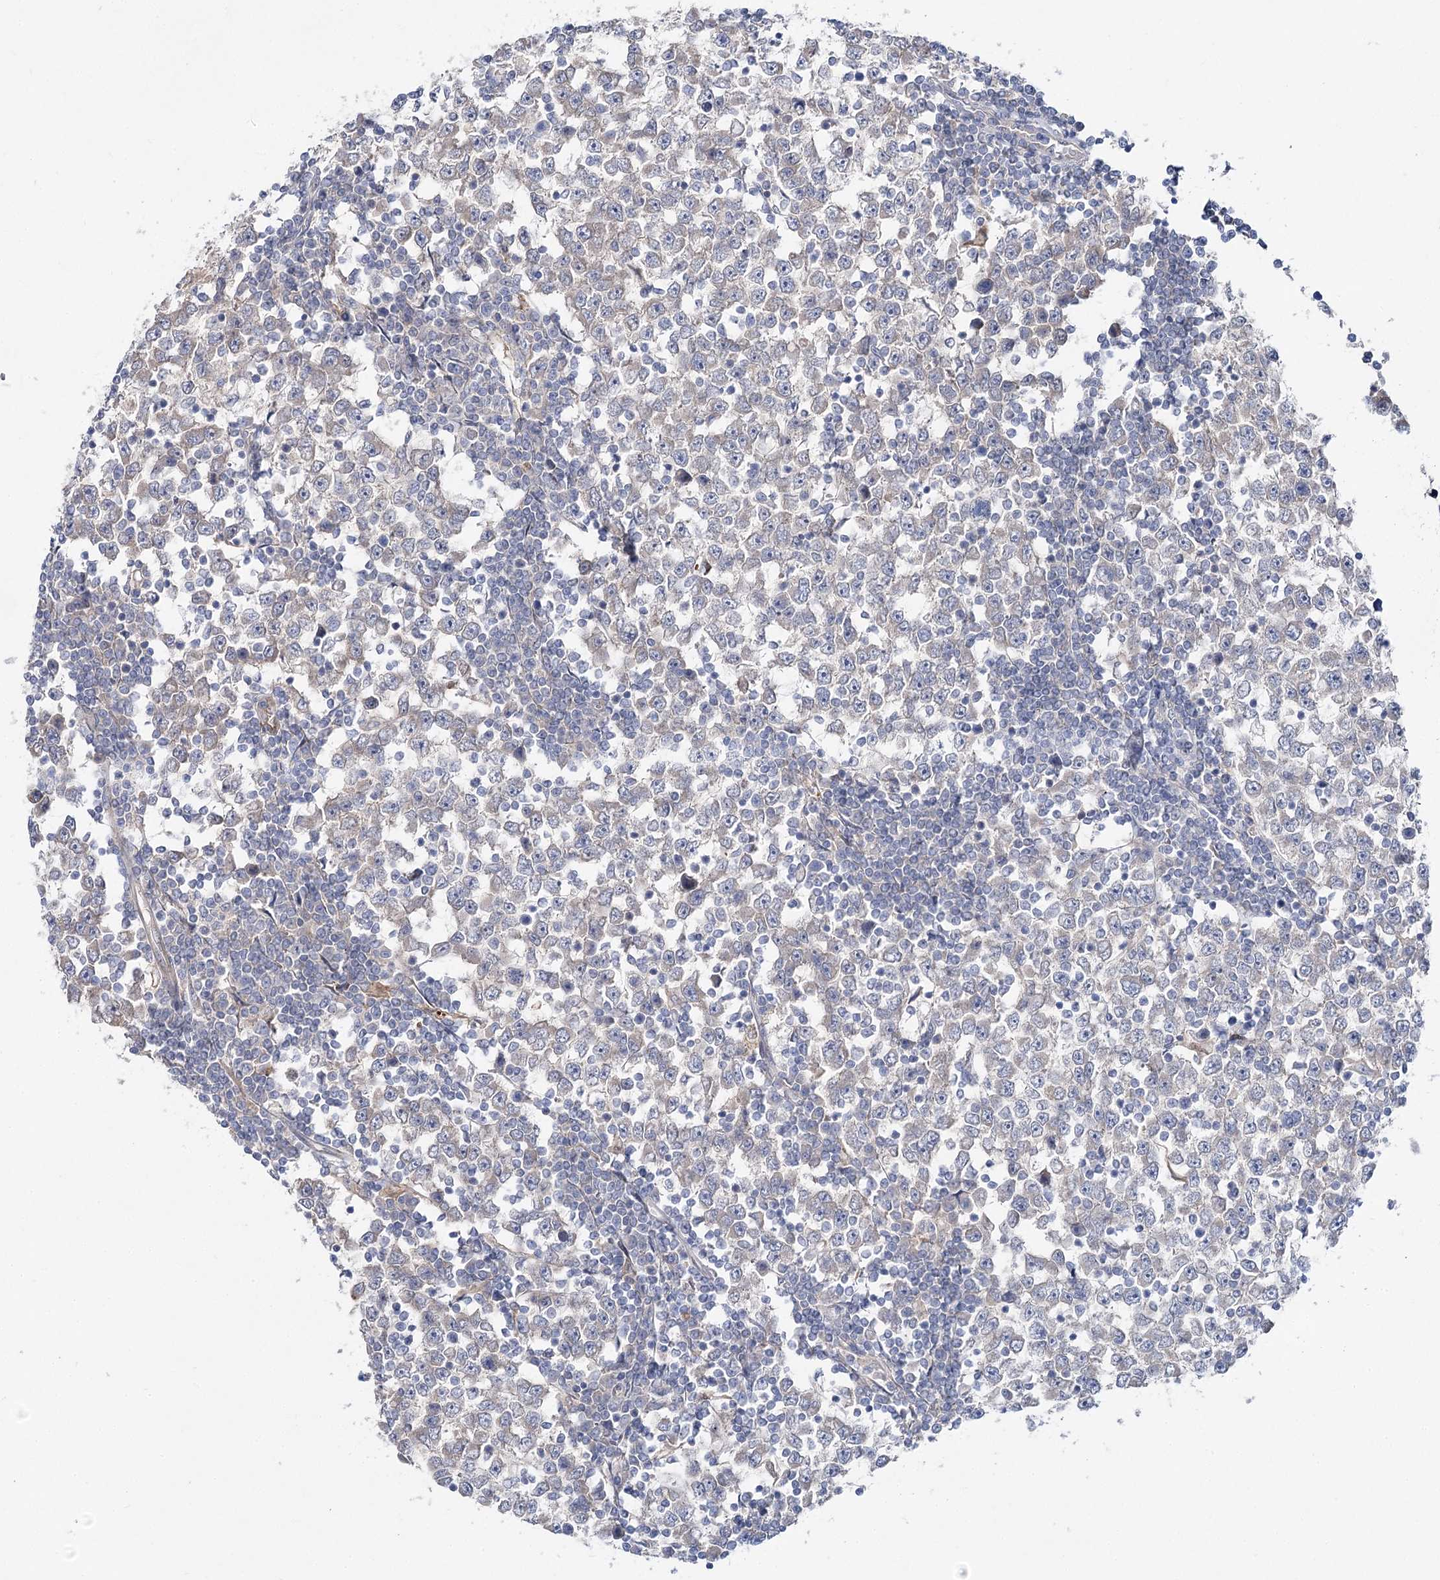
{"staining": {"intensity": "negative", "quantity": "none", "location": "none"}, "tissue": "testis cancer", "cell_type": "Tumor cells", "image_type": "cancer", "snomed": [{"axis": "morphology", "description": "Seminoma, NOS"}, {"axis": "topography", "description": "Testis"}], "caption": "IHC photomicrograph of neoplastic tissue: testis seminoma stained with DAB (3,3'-diaminobenzidine) reveals no significant protein positivity in tumor cells.", "gene": "LRRC14B", "patient": {"sex": "male", "age": 65}}